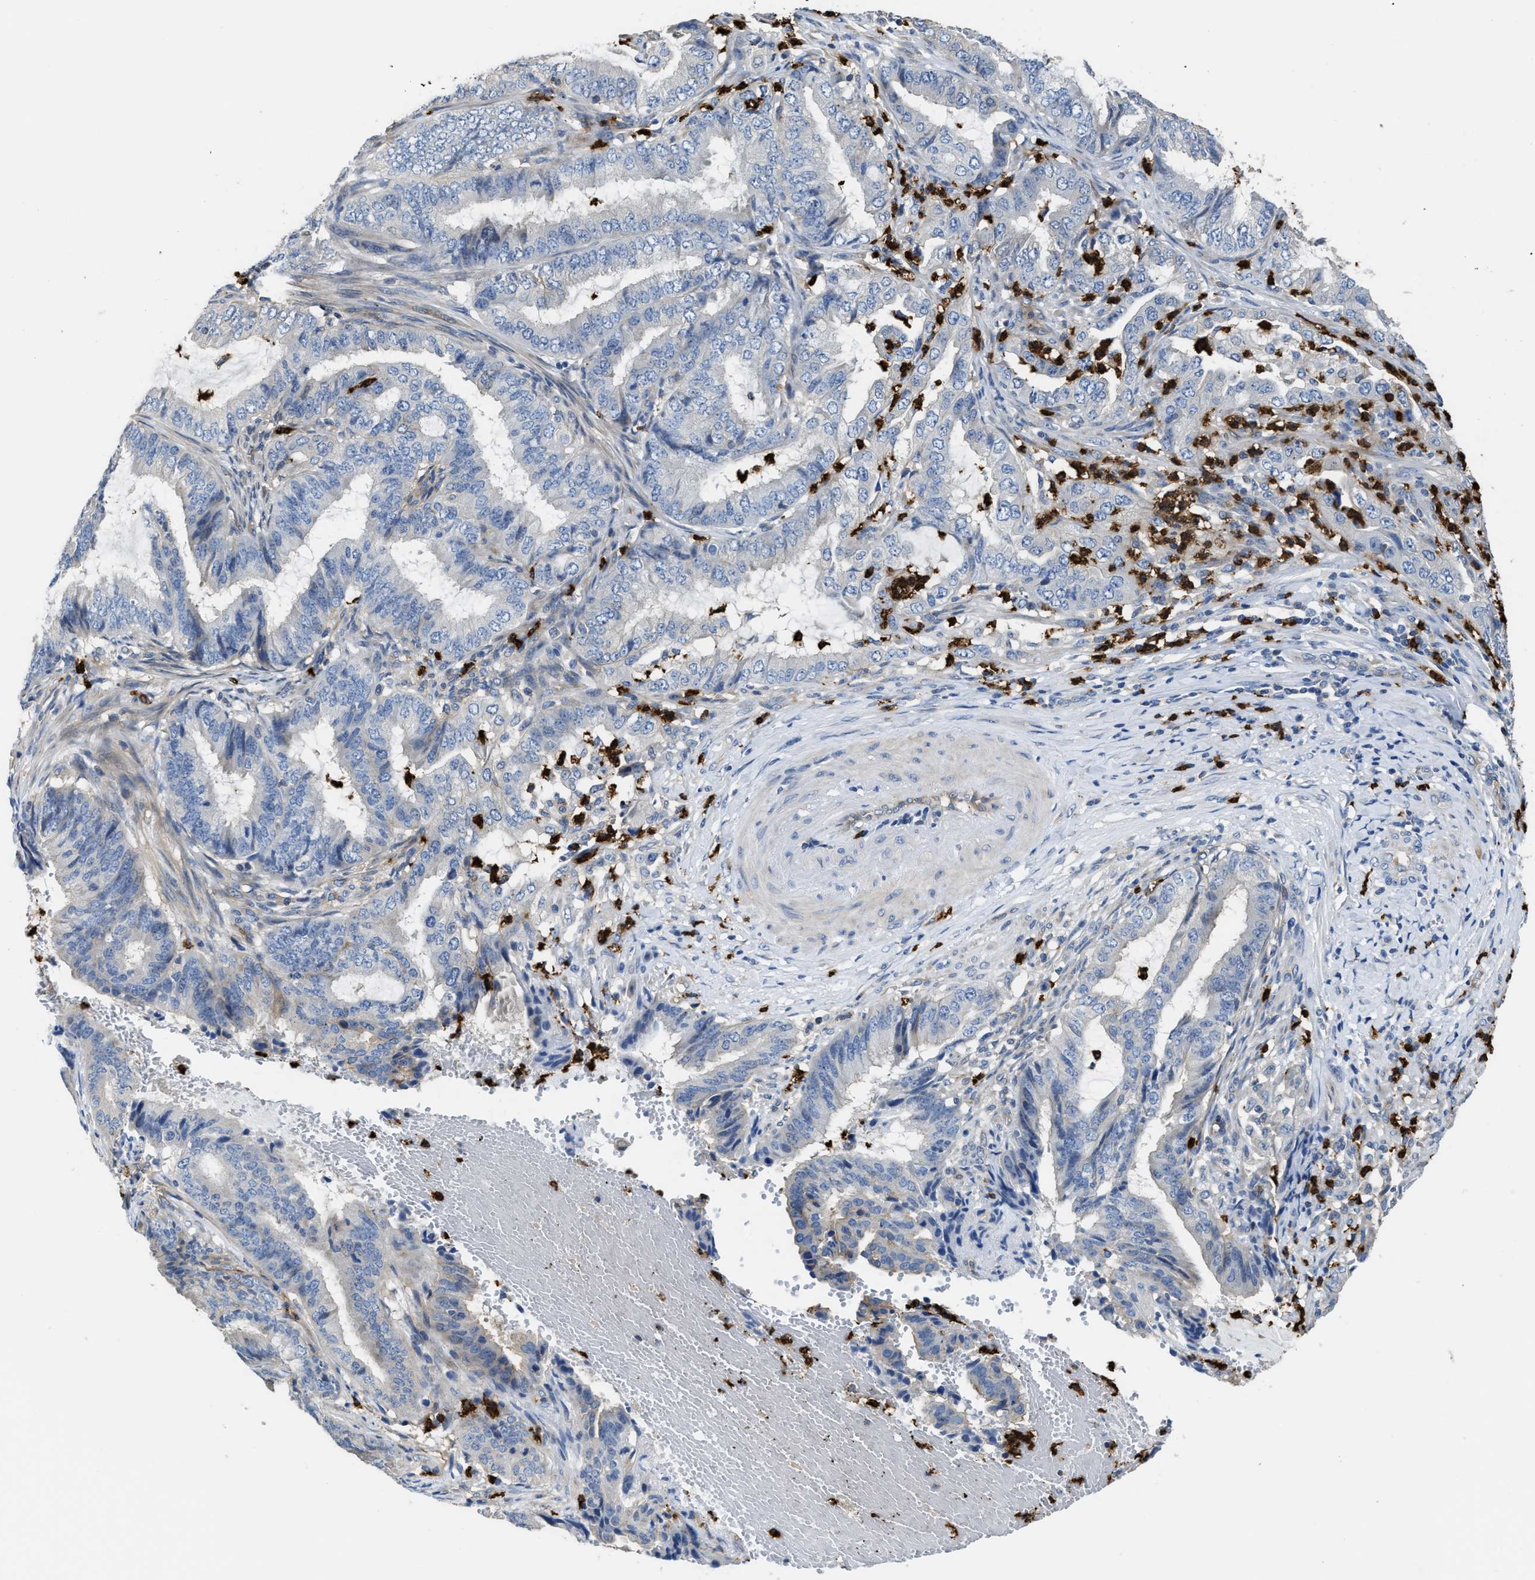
{"staining": {"intensity": "negative", "quantity": "none", "location": "none"}, "tissue": "endometrial cancer", "cell_type": "Tumor cells", "image_type": "cancer", "snomed": [{"axis": "morphology", "description": "Adenocarcinoma, NOS"}, {"axis": "topography", "description": "Endometrium"}], "caption": "Immunohistochemistry (IHC) of human endometrial cancer displays no expression in tumor cells. (DAB immunohistochemistry (IHC) visualized using brightfield microscopy, high magnification).", "gene": "TRAF6", "patient": {"sex": "female", "age": 51}}